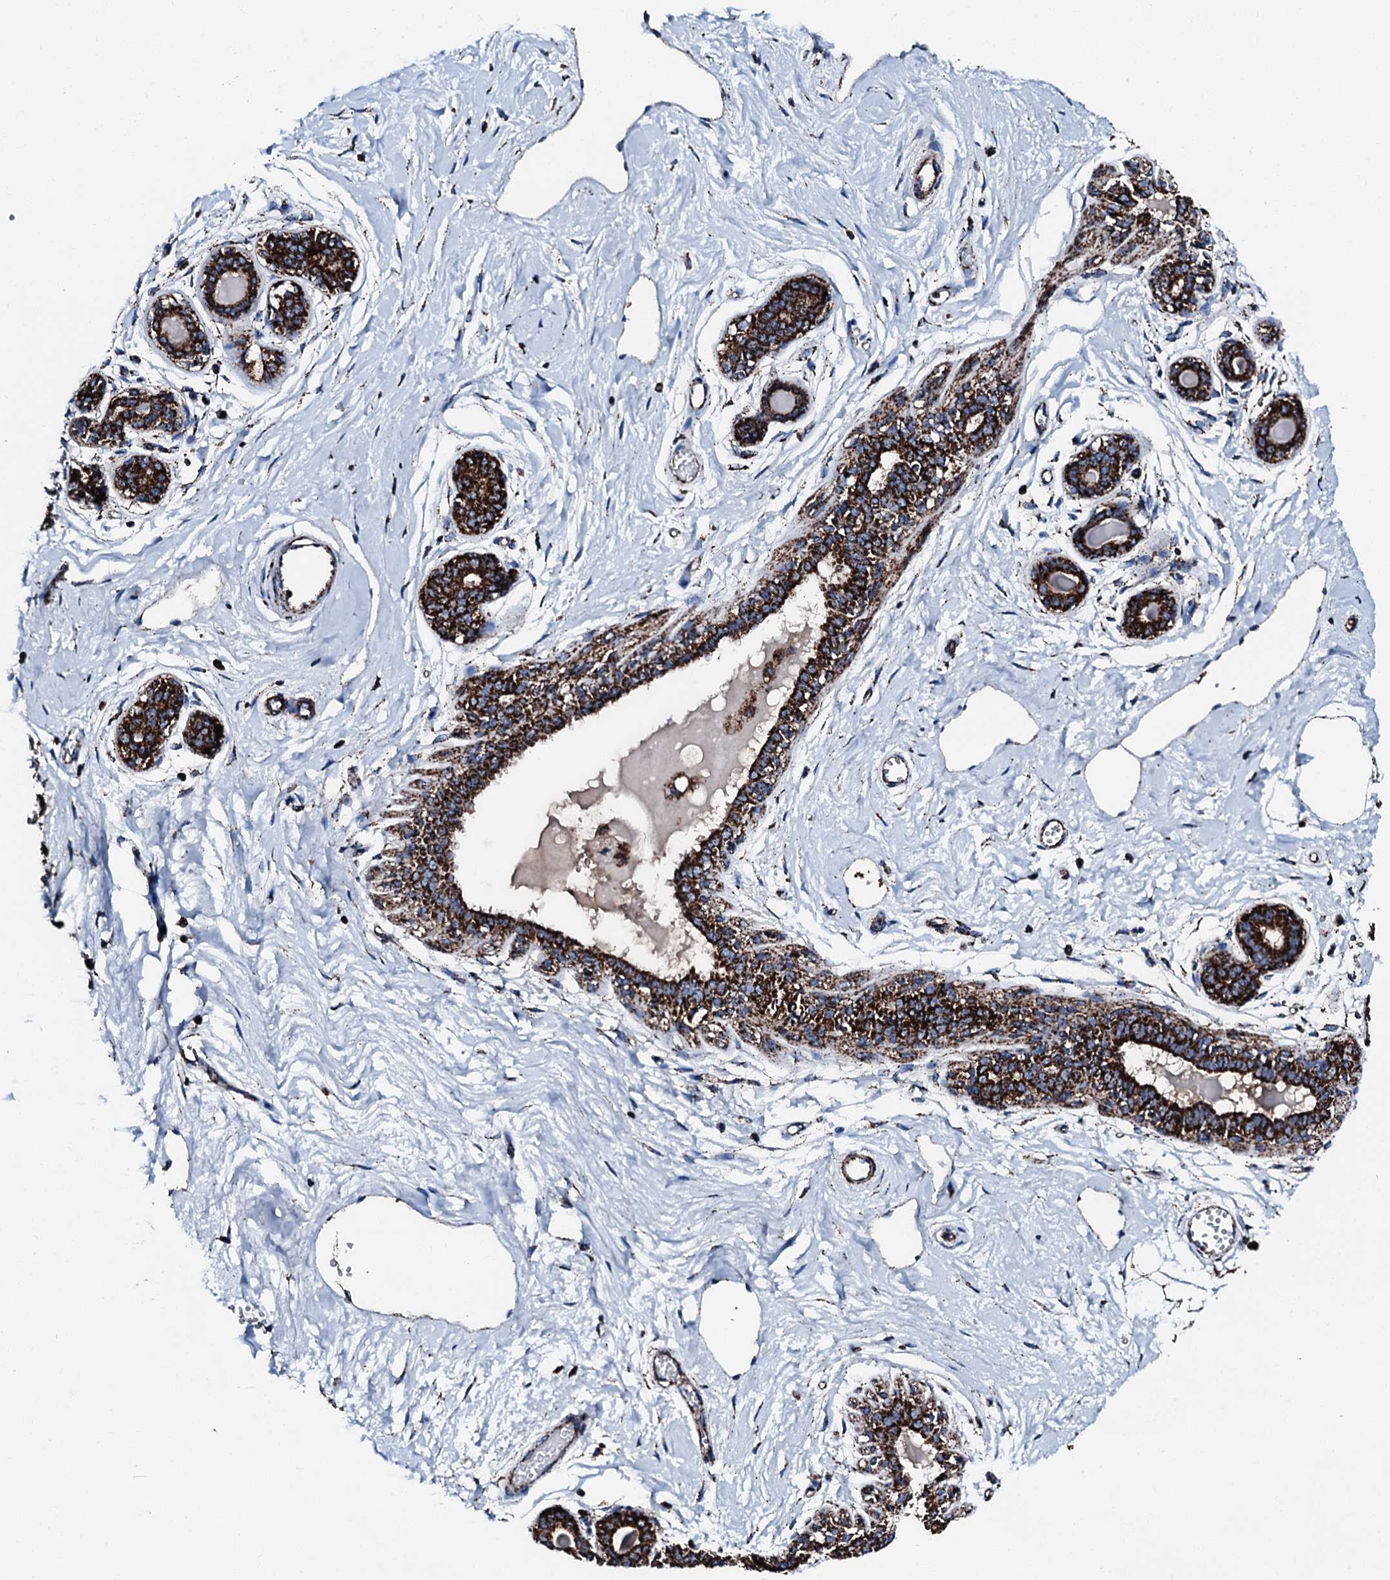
{"staining": {"intensity": "strong", "quantity": ">75%", "location": "cytoplasmic/membranous"}, "tissue": "breast", "cell_type": "Adipocytes", "image_type": "normal", "snomed": [{"axis": "morphology", "description": "Normal tissue, NOS"}, {"axis": "topography", "description": "Breast"}], "caption": "An immunohistochemistry image of normal tissue is shown. Protein staining in brown shows strong cytoplasmic/membranous positivity in breast within adipocytes.", "gene": "HADH", "patient": {"sex": "female", "age": 45}}